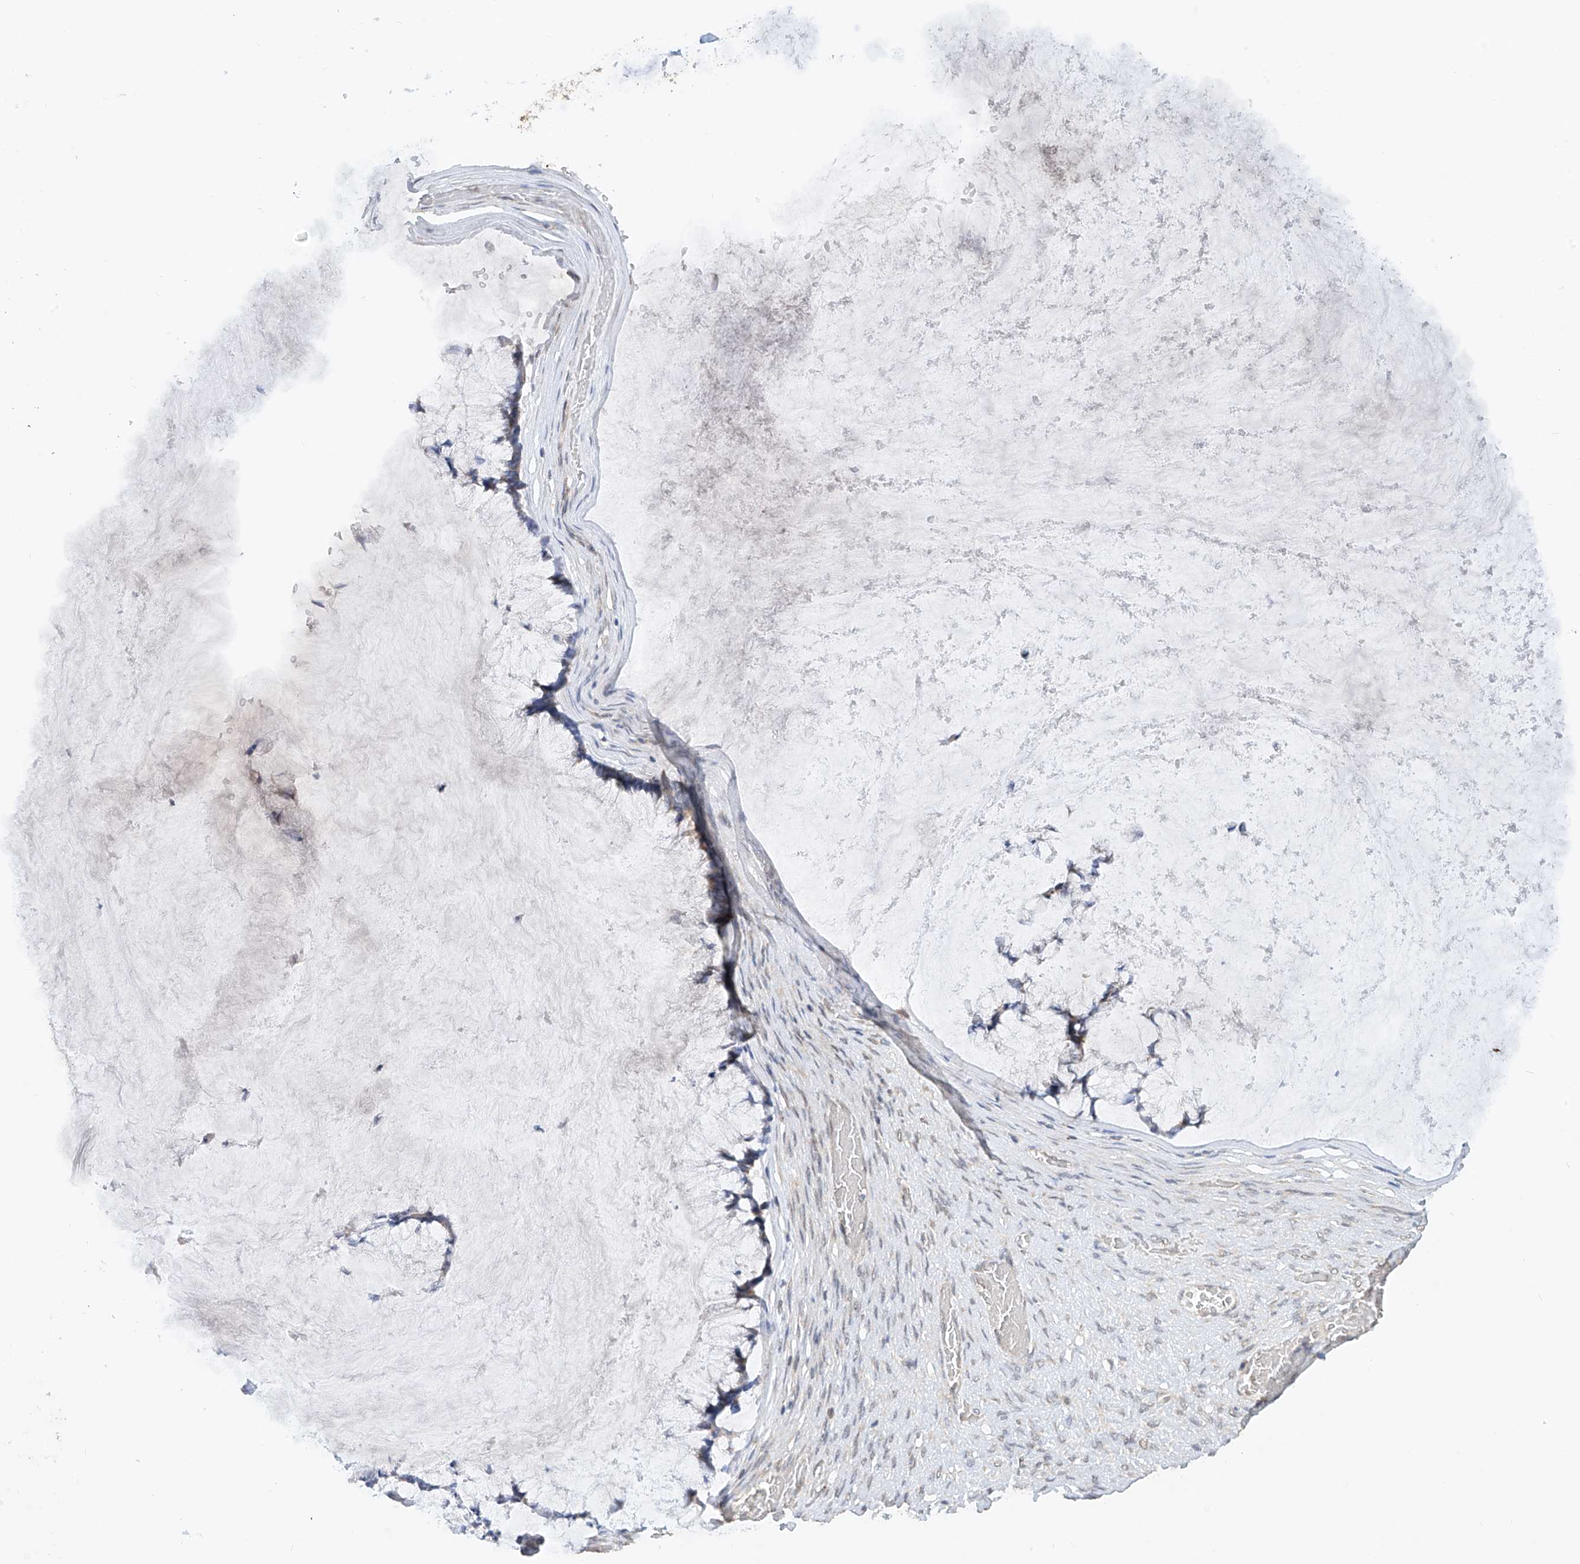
{"staining": {"intensity": "weak", "quantity": "<25%", "location": "cytoplasmic/membranous"}, "tissue": "ovarian cancer", "cell_type": "Tumor cells", "image_type": "cancer", "snomed": [{"axis": "morphology", "description": "Cystadenocarcinoma, mucinous, NOS"}, {"axis": "topography", "description": "Ovary"}], "caption": "Immunohistochemistry (IHC) photomicrograph of neoplastic tissue: mucinous cystadenocarcinoma (ovarian) stained with DAB shows no significant protein positivity in tumor cells. (DAB immunohistochemistry (IHC) with hematoxylin counter stain).", "gene": "MTUS2", "patient": {"sex": "female", "age": 42}}